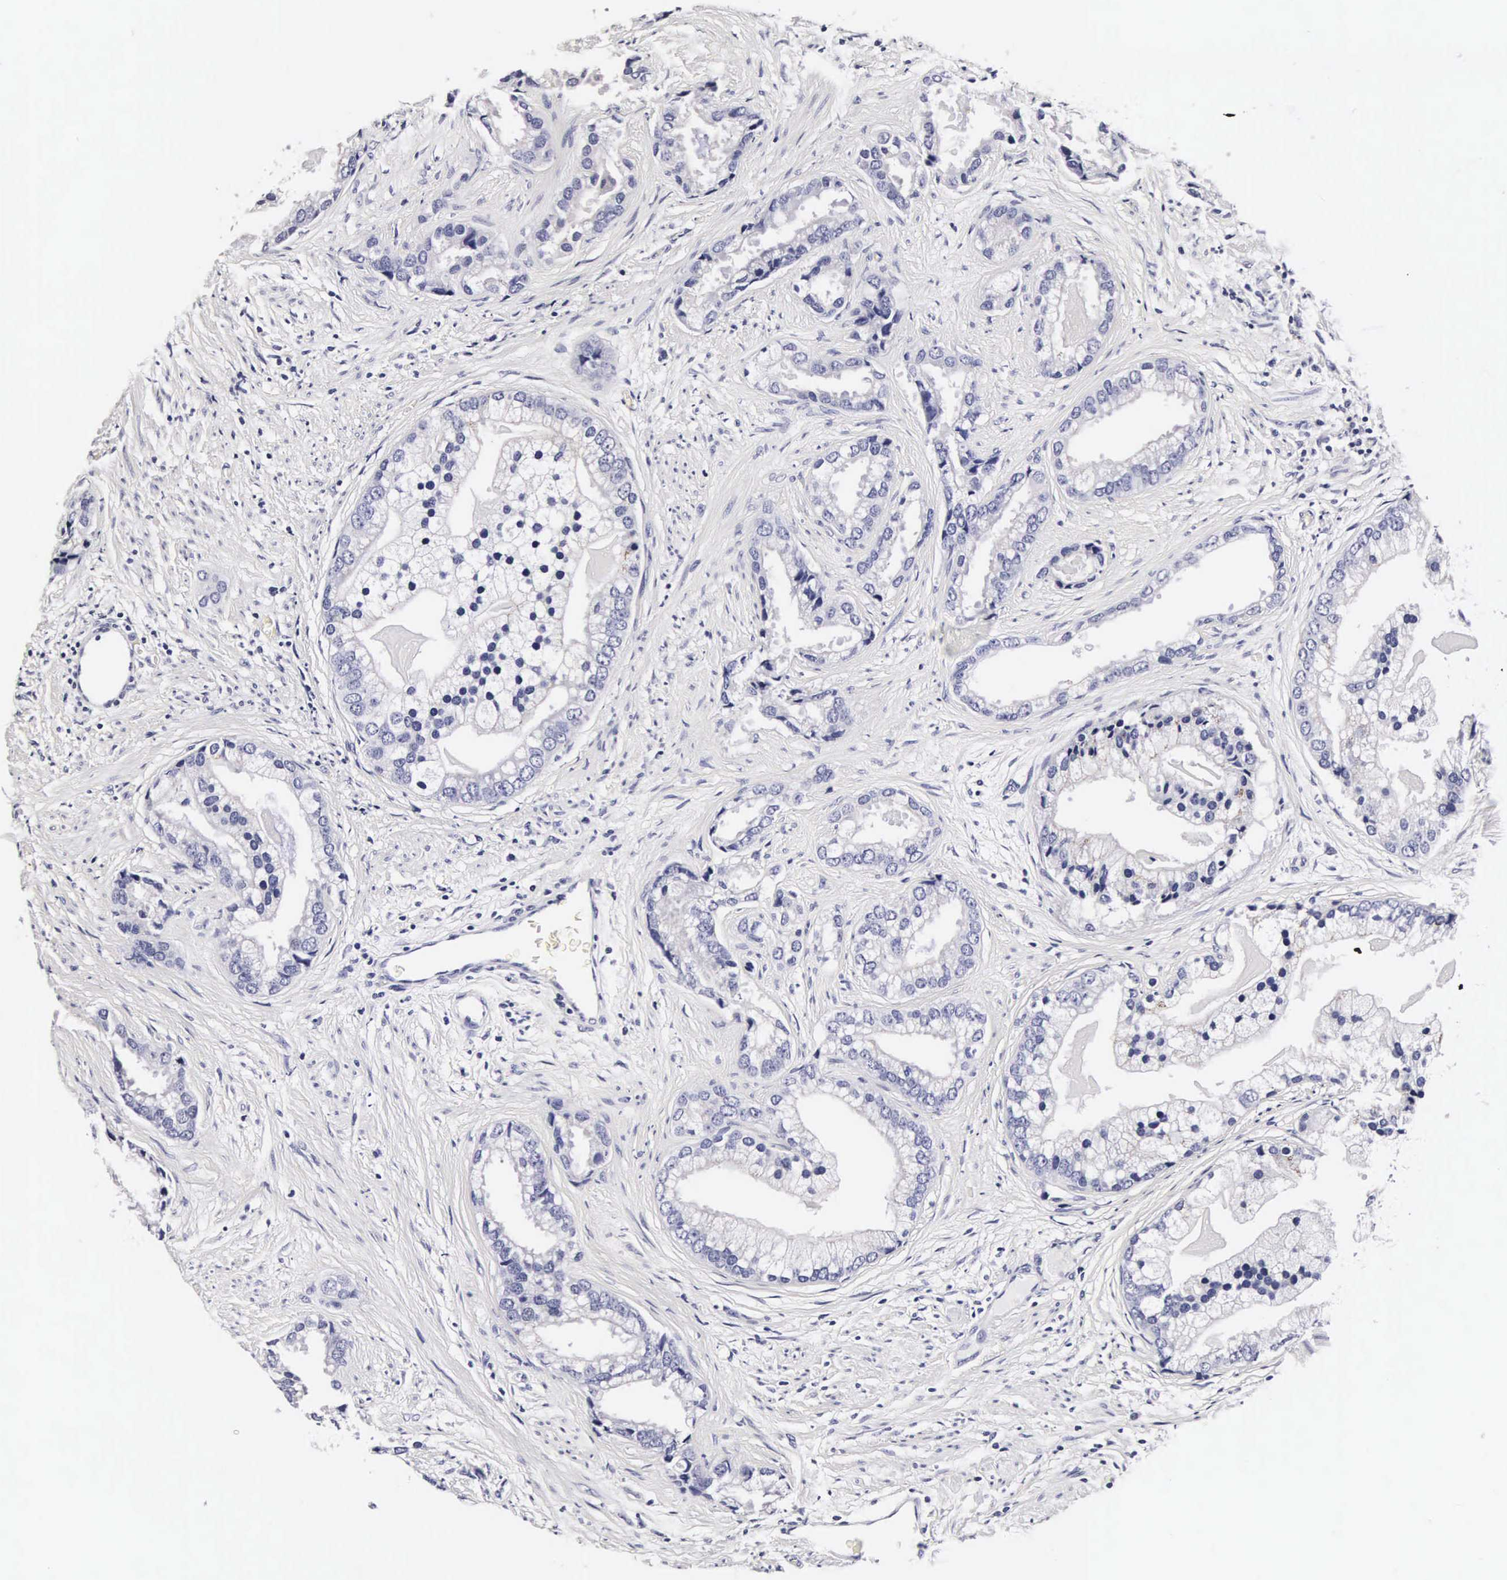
{"staining": {"intensity": "negative", "quantity": "none", "location": "none"}, "tissue": "prostate cancer", "cell_type": "Tumor cells", "image_type": "cancer", "snomed": [{"axis": "morphology", "description": "Adenocarcinoma, Medium grade"}, {"axis": "topography", "description": "Prostate"}], "caption": "Micrograph shows no protein positivity in tumor cells of adenocarcinoma (medium-grade) (prostate) tissue. Brightfield microscopy of IHC stained with DAB (brown) and hematoxylin (blue), captured at high magnification.", "gene": "RNASE6", "patient": {"sex": "male", "age": 65}}